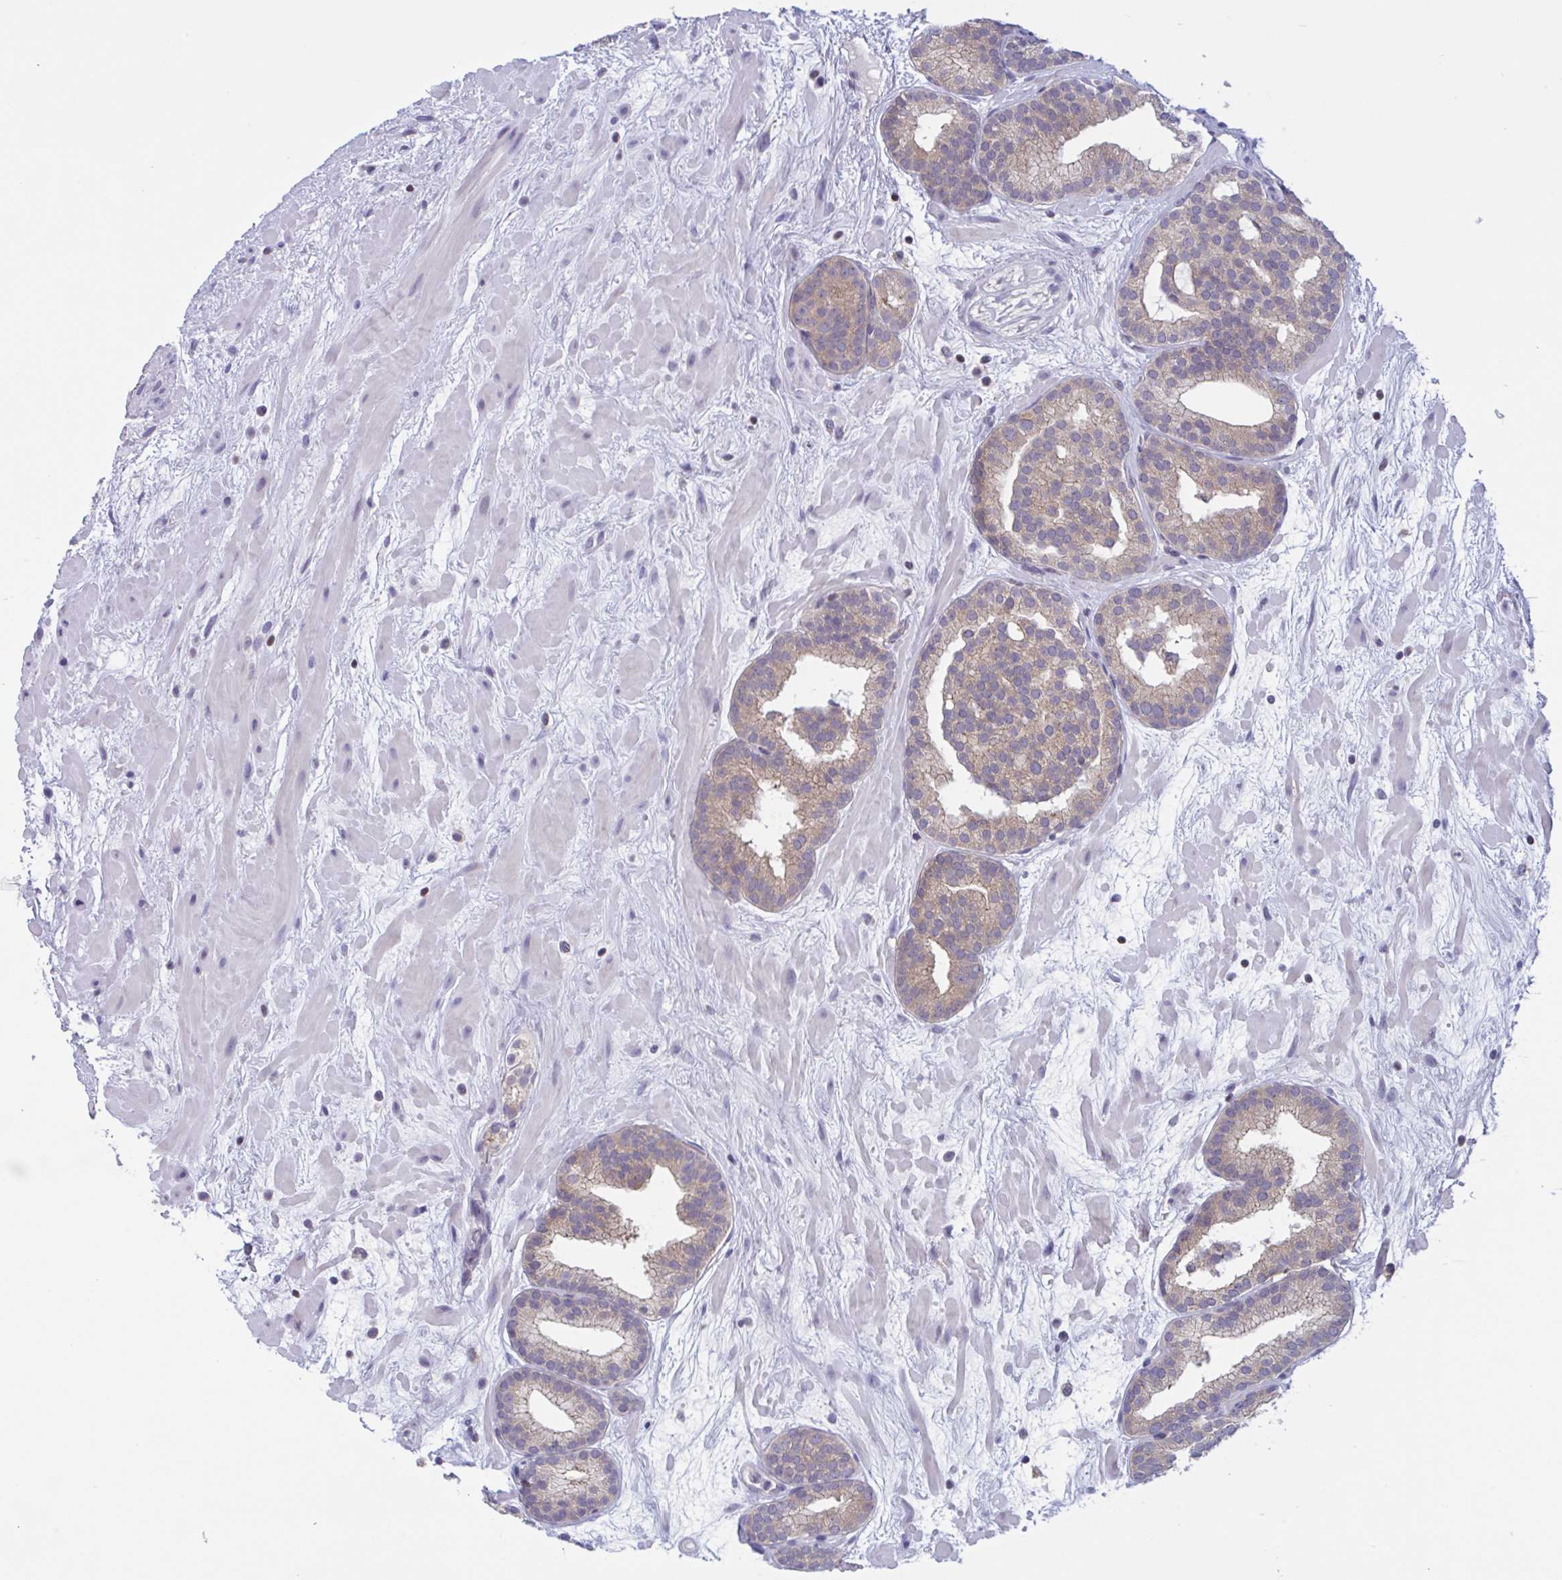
{"staining": {"intensity": "weak", "quantity": ">75%", "location": "cytoplasmic/membranous"}, "tissue": "prostate cancer", "cell_type": "Tumor cells", "image_type": "cancer", "snomed": [{"axis": "morphology", "description": "Adenocarcinoma, High grade"}, {"axis": "topography", "description": "Prostate"}], "caption": "High-magnification brightfield microscopy of prostate high-grade adenocarcinoma stained with DAB (3,3'-diaminobenzidine) (brown) and counterstained with hematoxylin (blue). tumor cells exhibit weak cytoplasmic/membranous staining is seen in about>75% of cells.", "gene": "SNX11", "patient": {"sex": "male", "age": 66}}